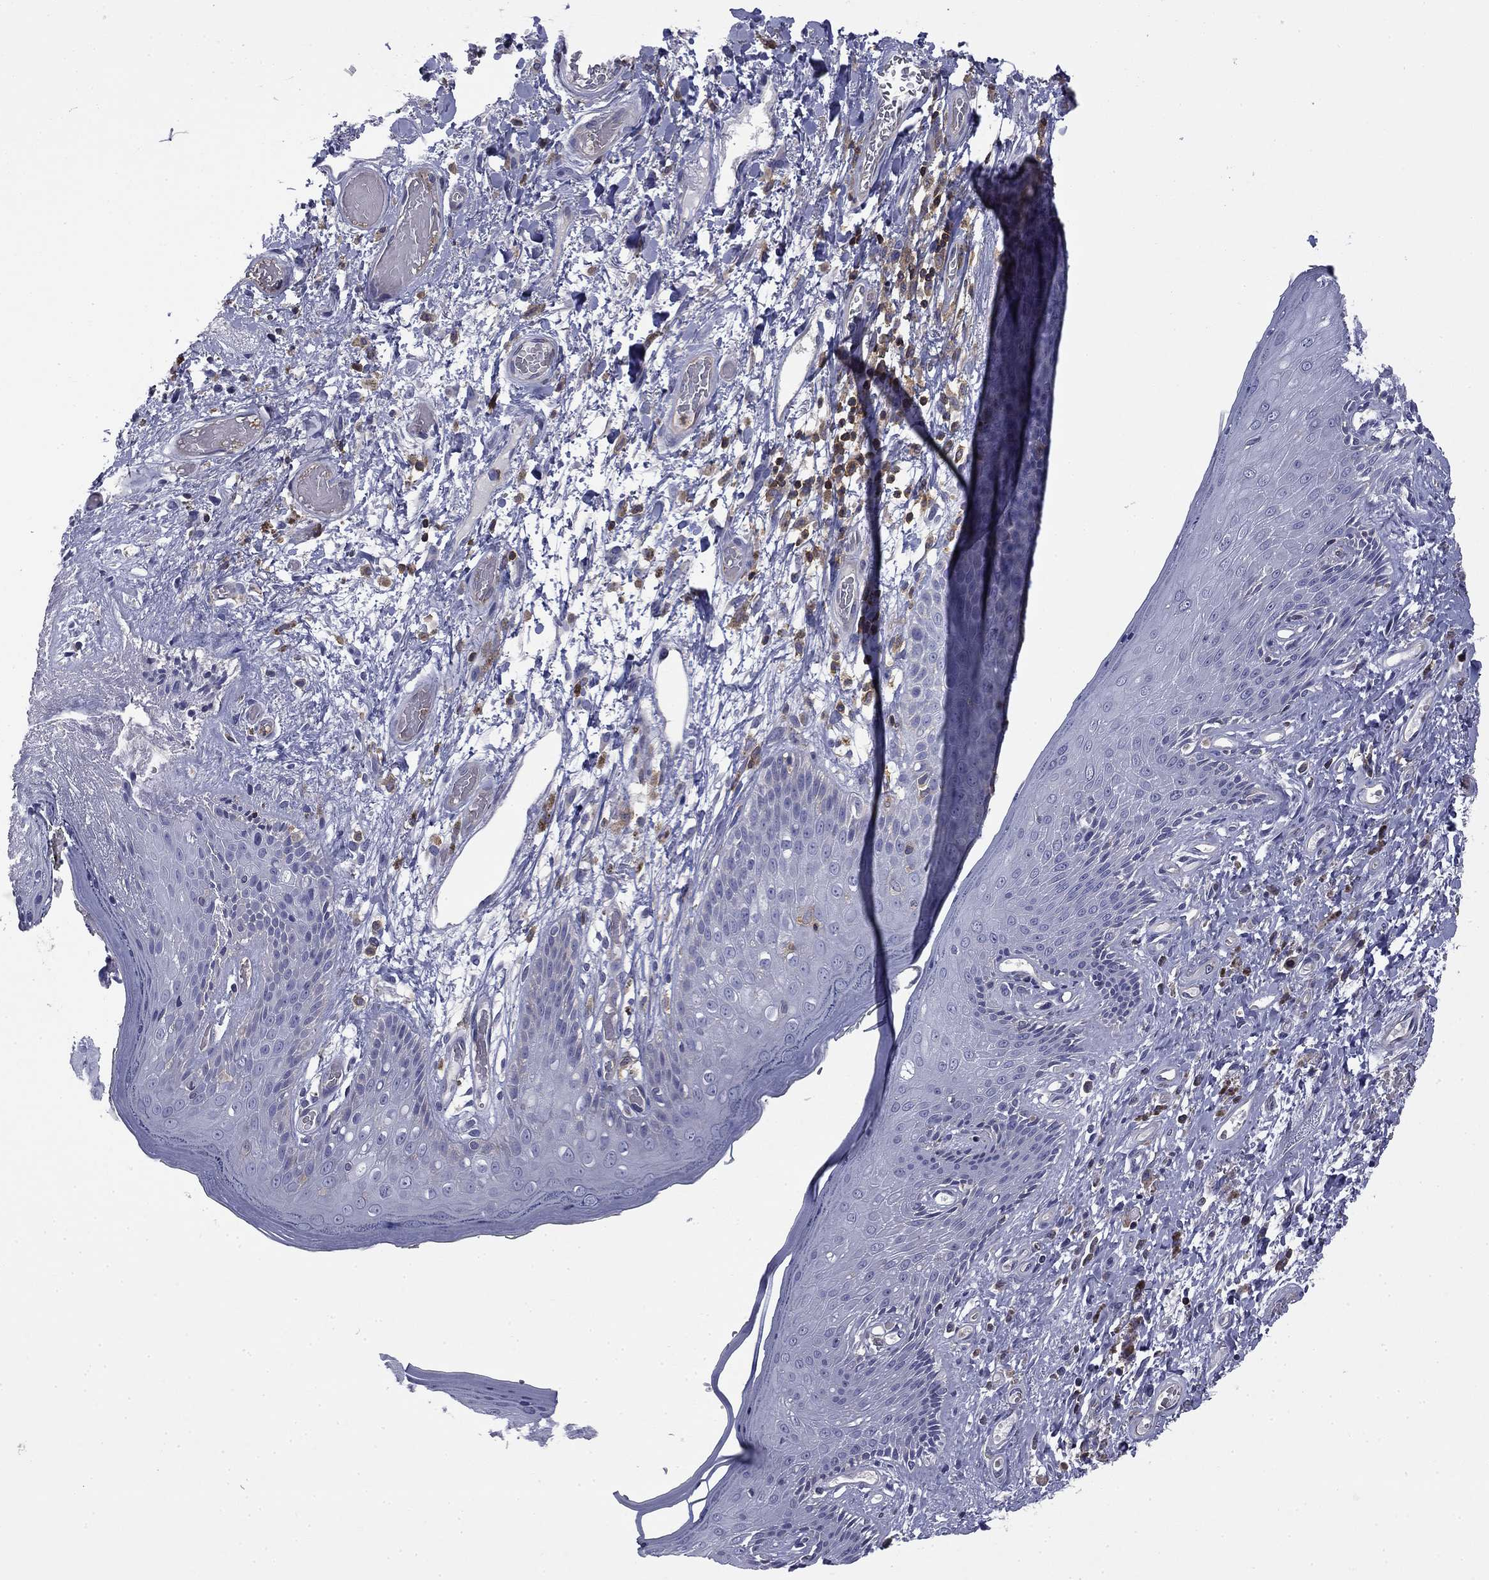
{"staining": {"intensity": "negative", "quantity": "none", "location": "none"}, "tissue": "skin", "cell_type": "Epidermal cells", "image_type": "normal", "snomed": [{"axis": "morphology", "description": "Normal tissue, NOS"}, {"axis": "morphology", "description": "Adenocarcinoma, NOS"}, {"axis": "topography", "description": "Rectum"}, {"axis": "topography", "description": "Anal"}], "caption": "Immunohistochemical staining of normal human skin demonstrates no significant staining in epidermal cells.", "gene": "ARHGAP45", "patient": {"sex": "female", "age": 68}}